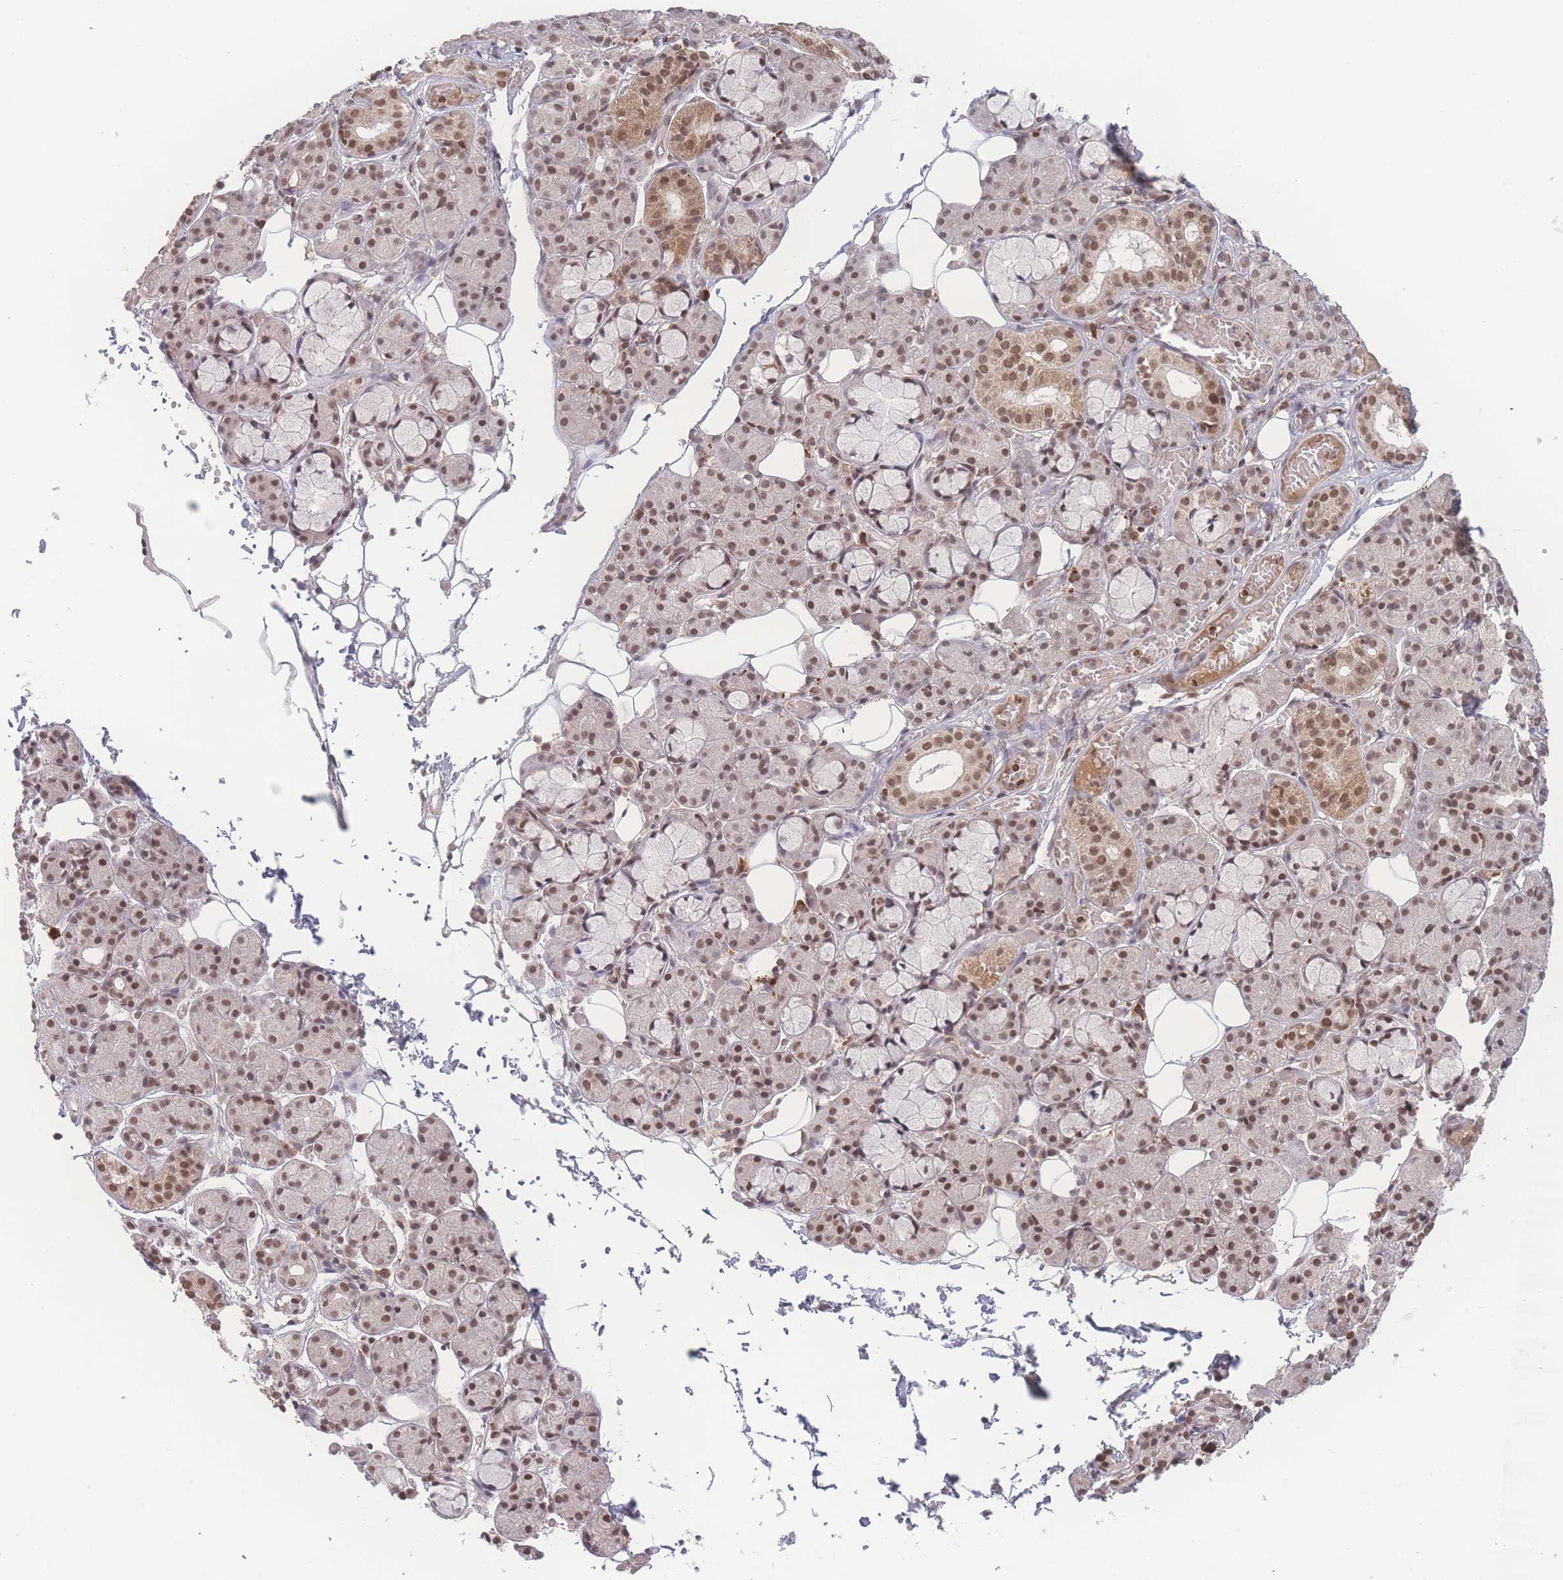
{"staining": {"intensity": "moderate", "quantity": ">75%", "location": "nuclear"}, "tissue": "salivary gland", "cell_type": "Glandular cells", "image_type": "normal", "snomed": [{"axis": "morphology", "description": "Normal tissue, NOS"}, {"axis": "topography", "description": "Salivary gland"}], "caption": "A brown stain labels moderate nuclear staining of a protein in glandular cells of benign human salivary gland.", "gene": "RAVER1", "patient": {"sex": "male", "age": 63}}